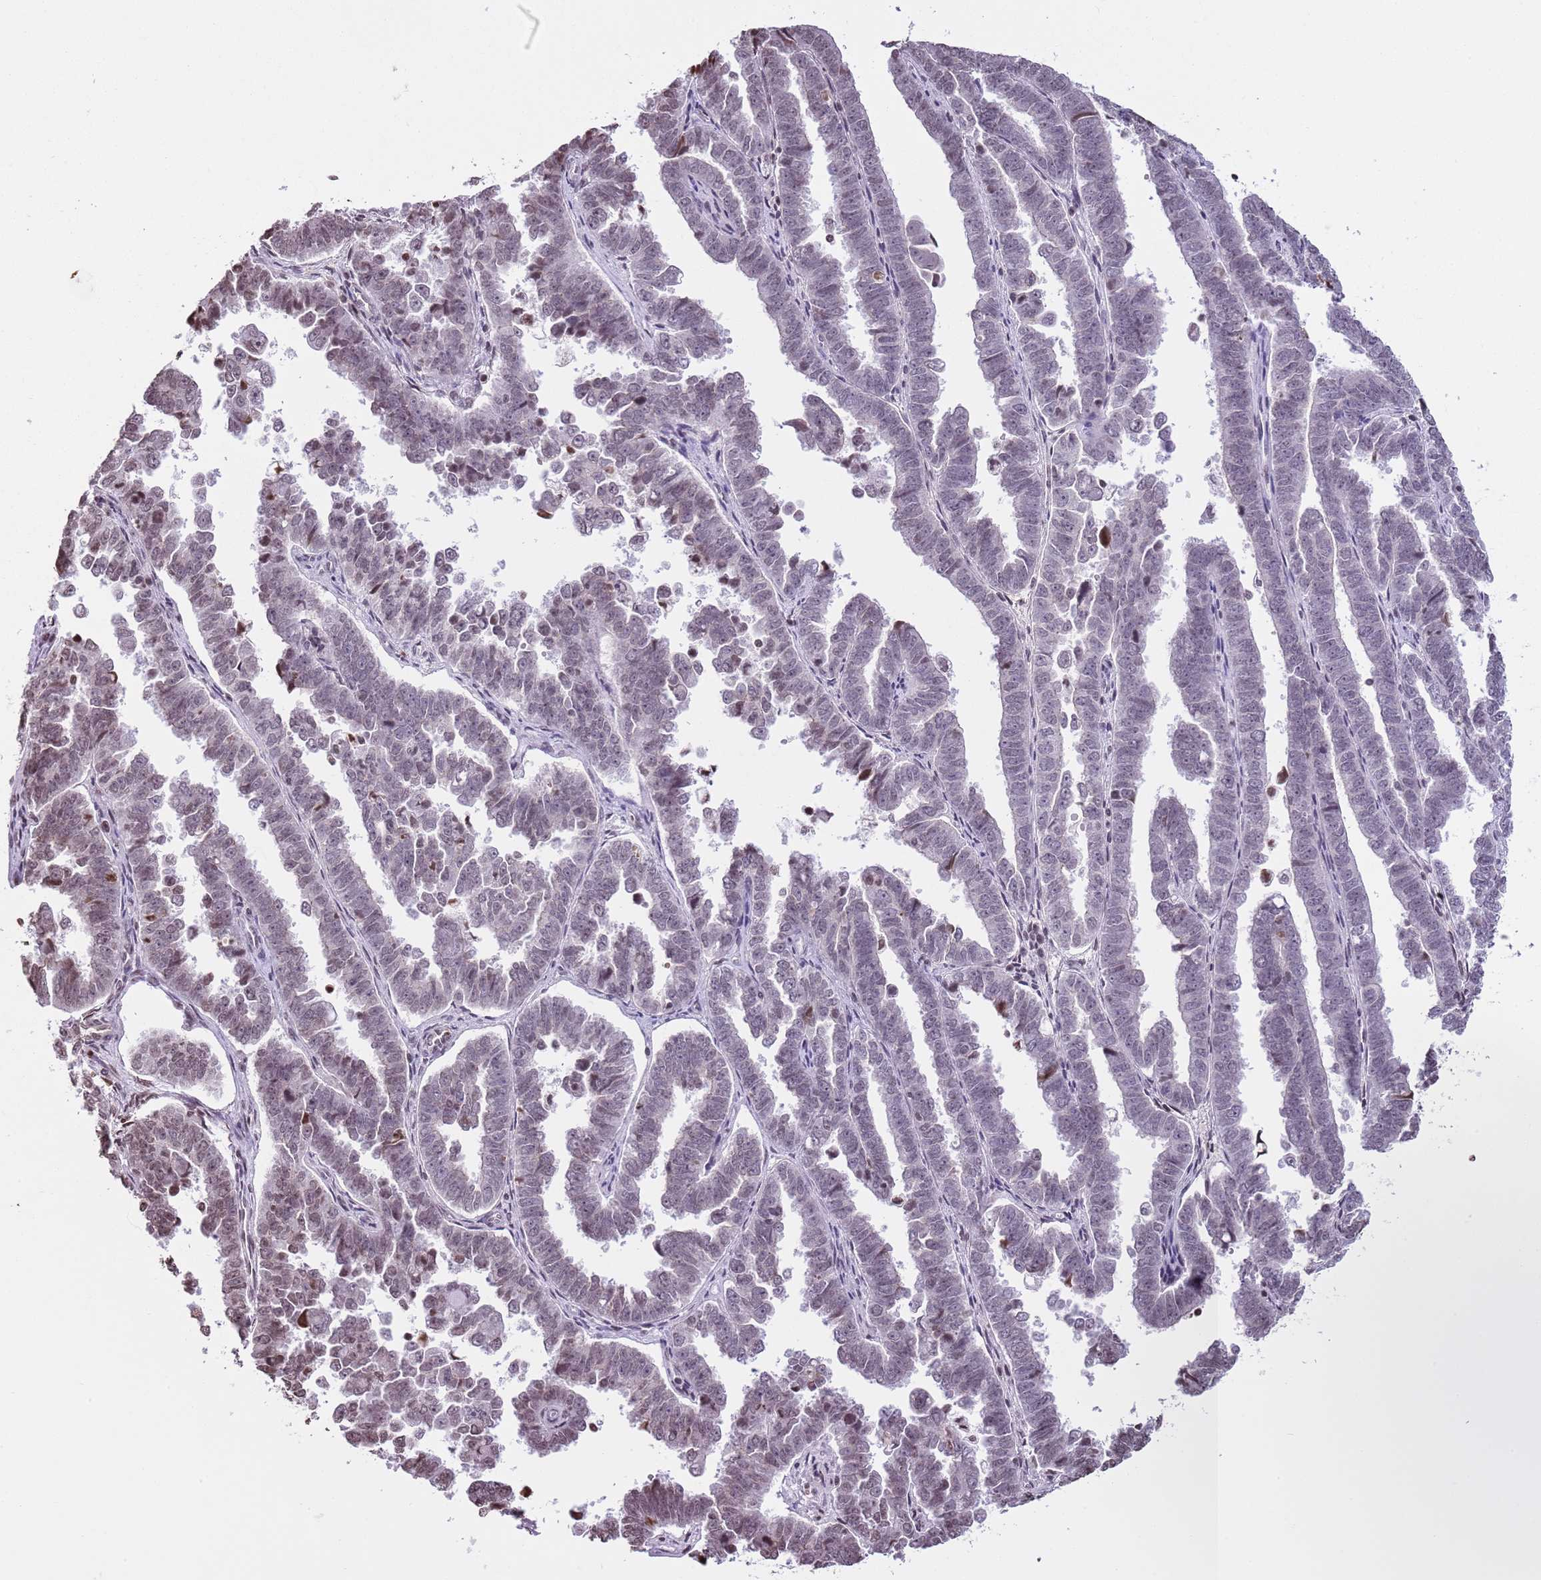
{"staining": {"intensity": "weak", "quantity": "<25%", "location": "nuclear"}, "tissue": "endometrial cancer", "cell_type": "Tumor cells", "image_type": "cancer", "snomed": [{"axis": "morphology", "description": "Adenocarcinoma, NOS"}, {"axis": "topography", "description": "Endometrium"}], "caption": "A histopathology image of human endometrial cancer is negative for staining in tumor cells. The staining was performed using DAB to visualize the protein expression in brown, while the nuclei were stained in blue with hematoxylin (Magnification: 20x).", "gene": "KPNA3", "patient": {"sex": "female", "age": 75}}